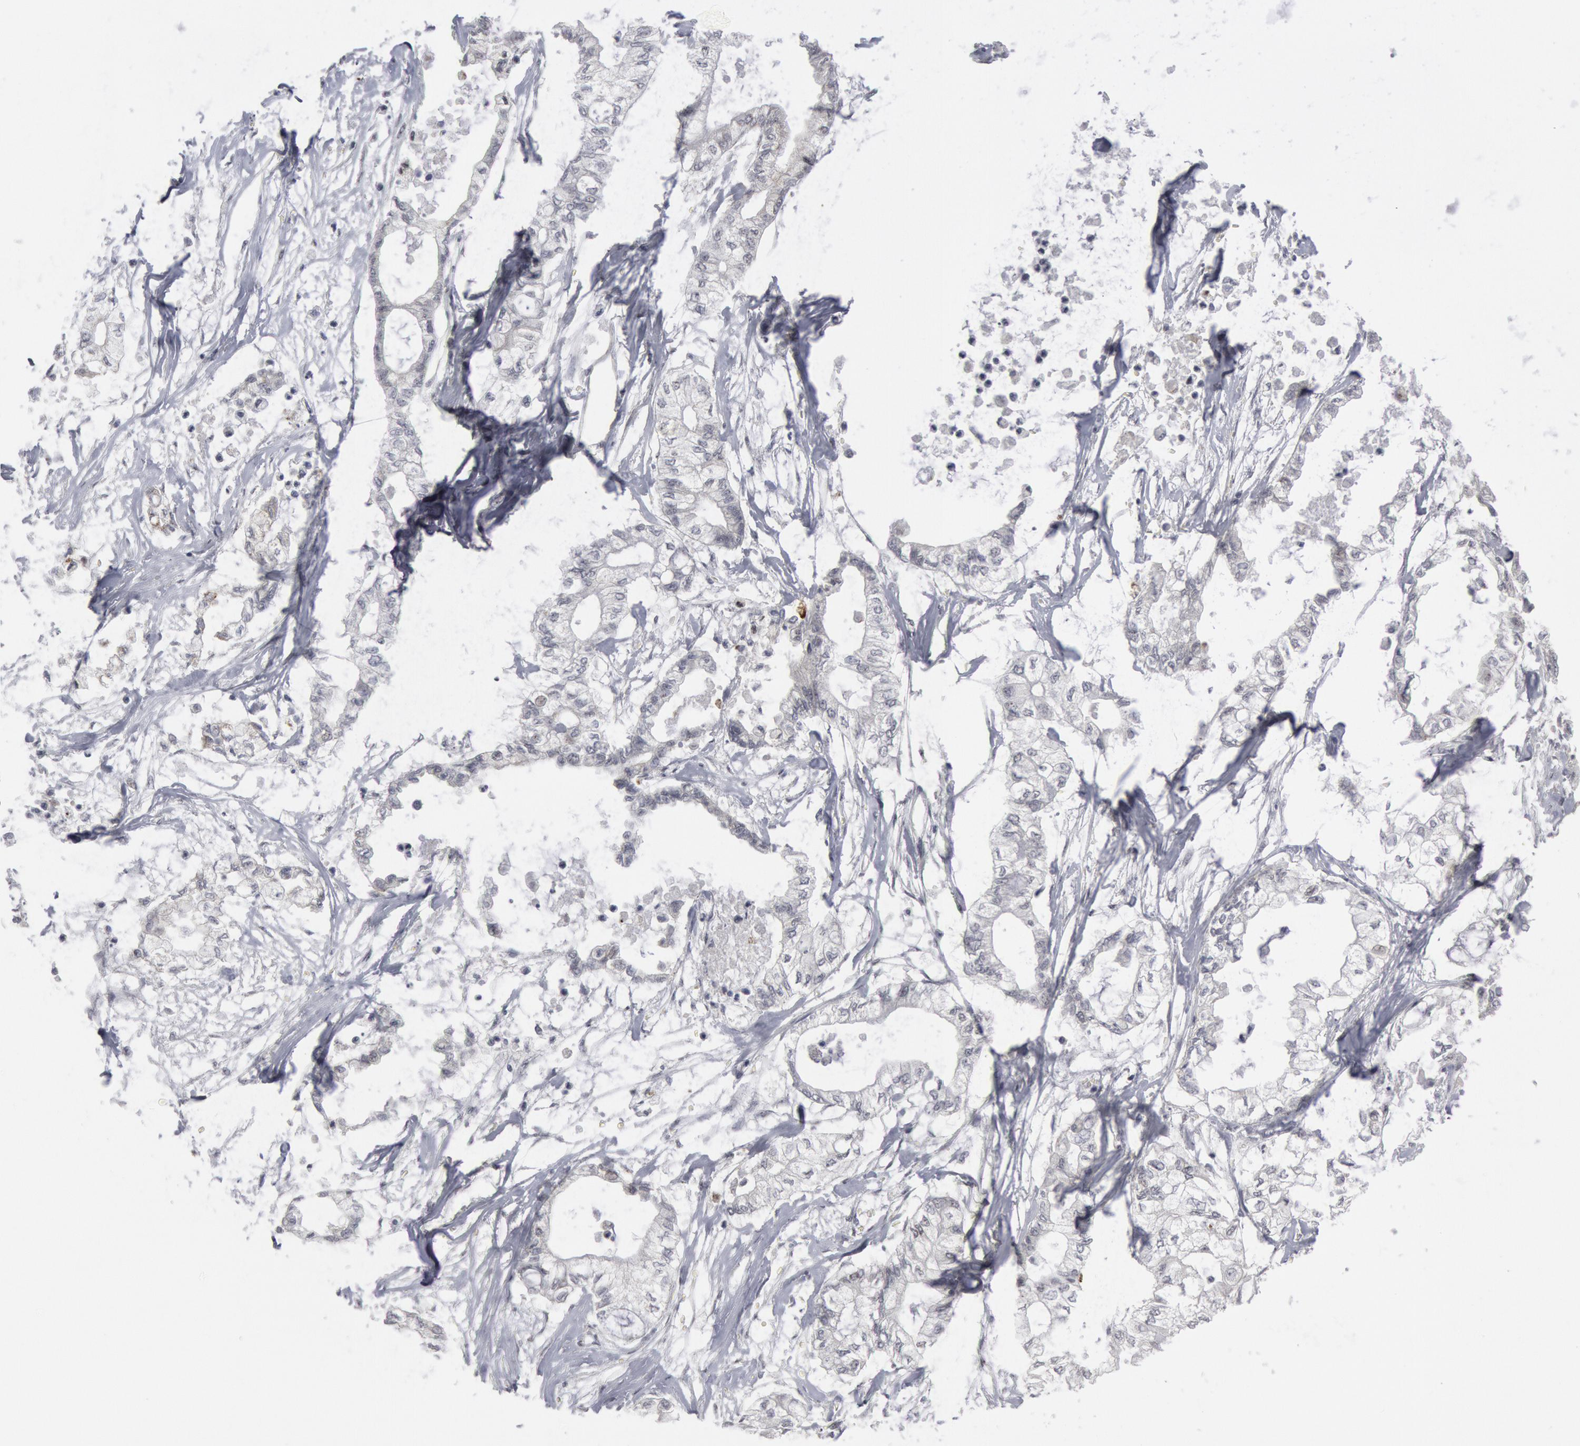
{"staining": {"intensity": "negative", "quantity": "none", "location": "none"}, "tissue": "pancreatic cancer", "cell_type": "Tumor cells", "image_type": "cancer", "snomed": [{"axis": "morphology", "description": "Adenocarcinoma, NOS"}, {"axis": "topography", "description": "Pancreas"}], "caption": "Immunohistochemistry (IHC) micrograph of neoplastic tissue: pancreatic cancer stained with DAB (3,3'-diaminobenzidine) exhibits no significant protein positivity in tumor cells.", "gene": "FOXO1", "patient": {"sex": "male", "age": 79}}